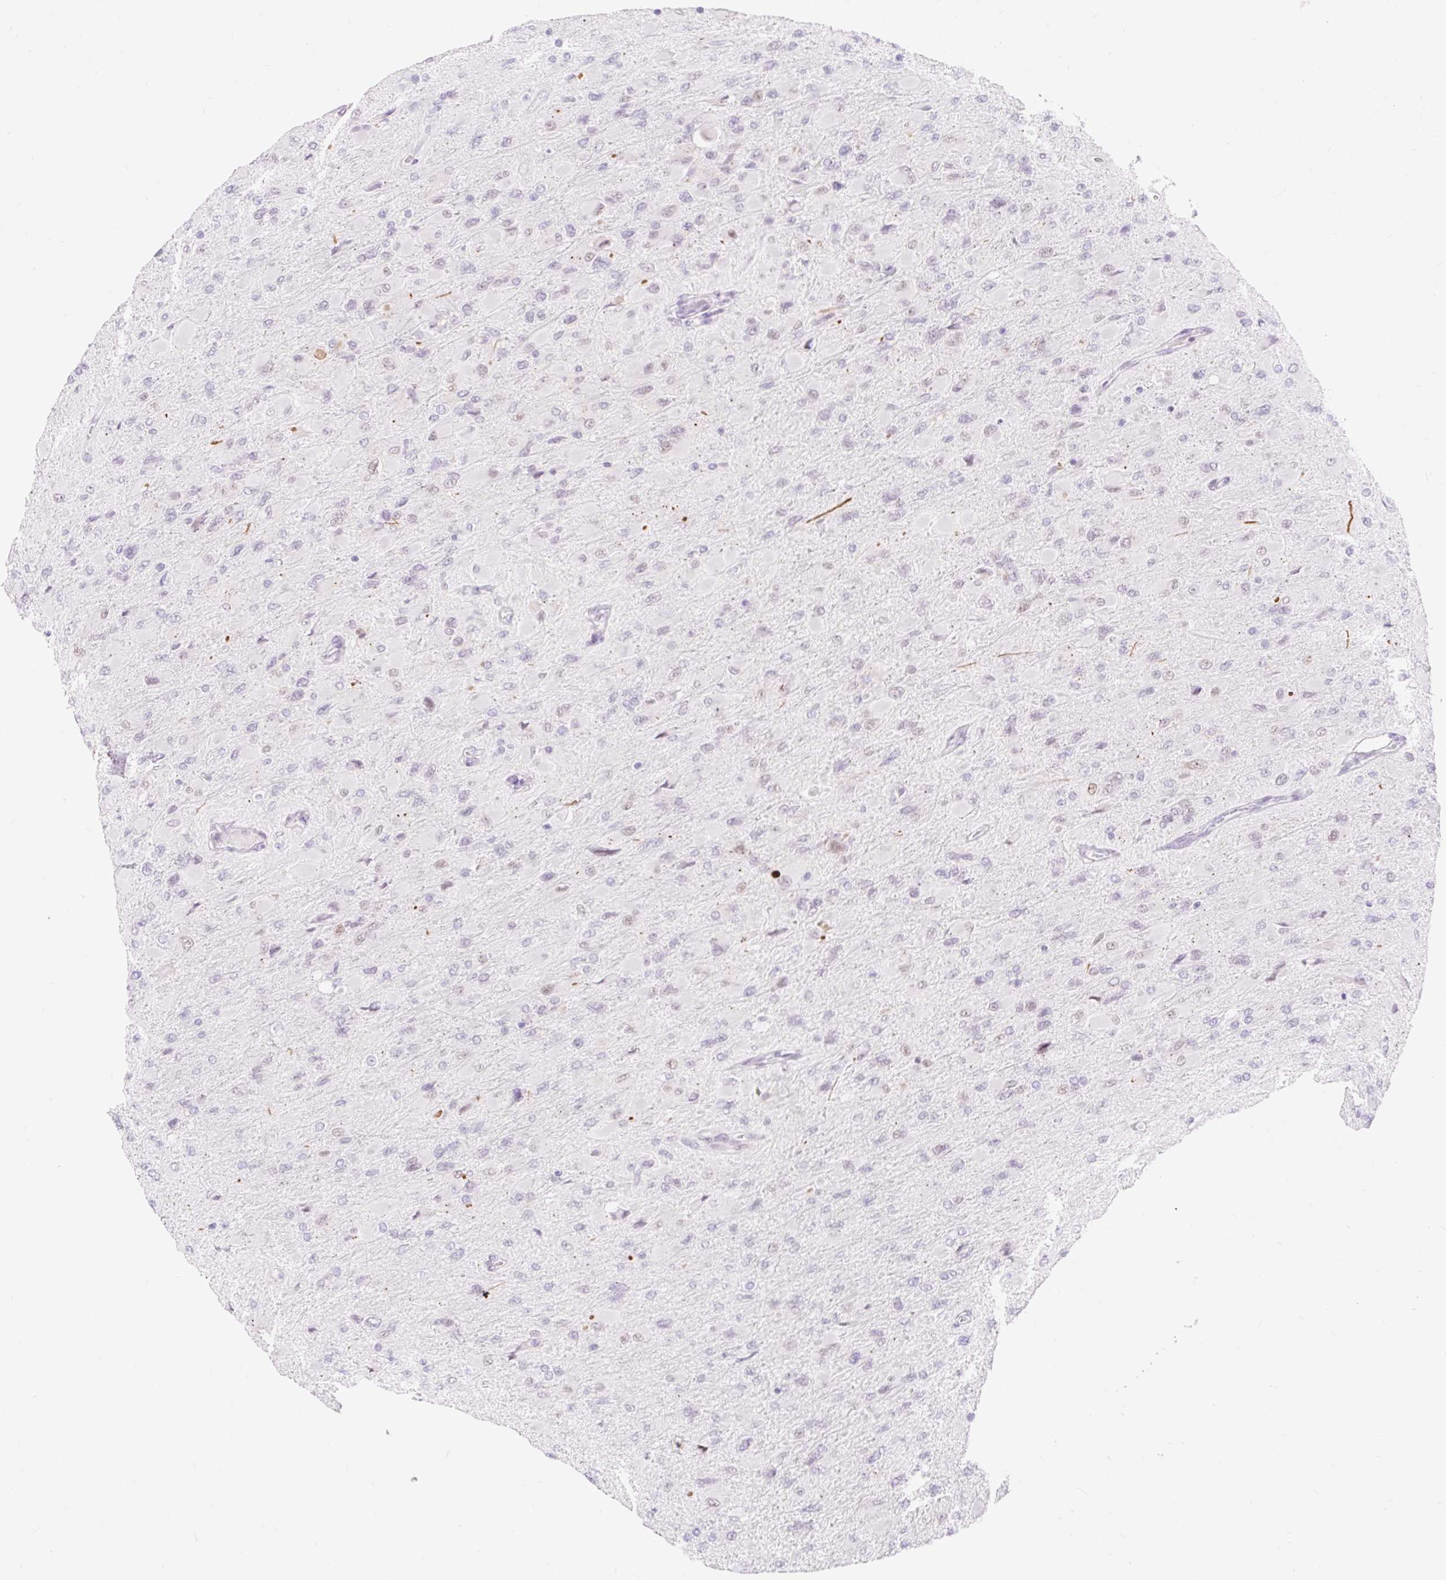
{"staining": {"intensity": "negative", "quantity": "none", "location": "none"}, "tissue": "glioma", "cell_type": "Tumor cells", "image_type": "cancer", "snomed": [{"axis": "morphology", "description": "Glioma, malignant, High grade"}, {"axis": "topography", "description": "Cerebral cortex"}], "caption": "DAB (3,3'-diaminobenzidine) immunohistochemical staining of glioma shows no significant expression in tumor cells. Nuclei are stained in blue.", "gene": "H2BW1", "patient": {"sex": "female", "age": 36}}